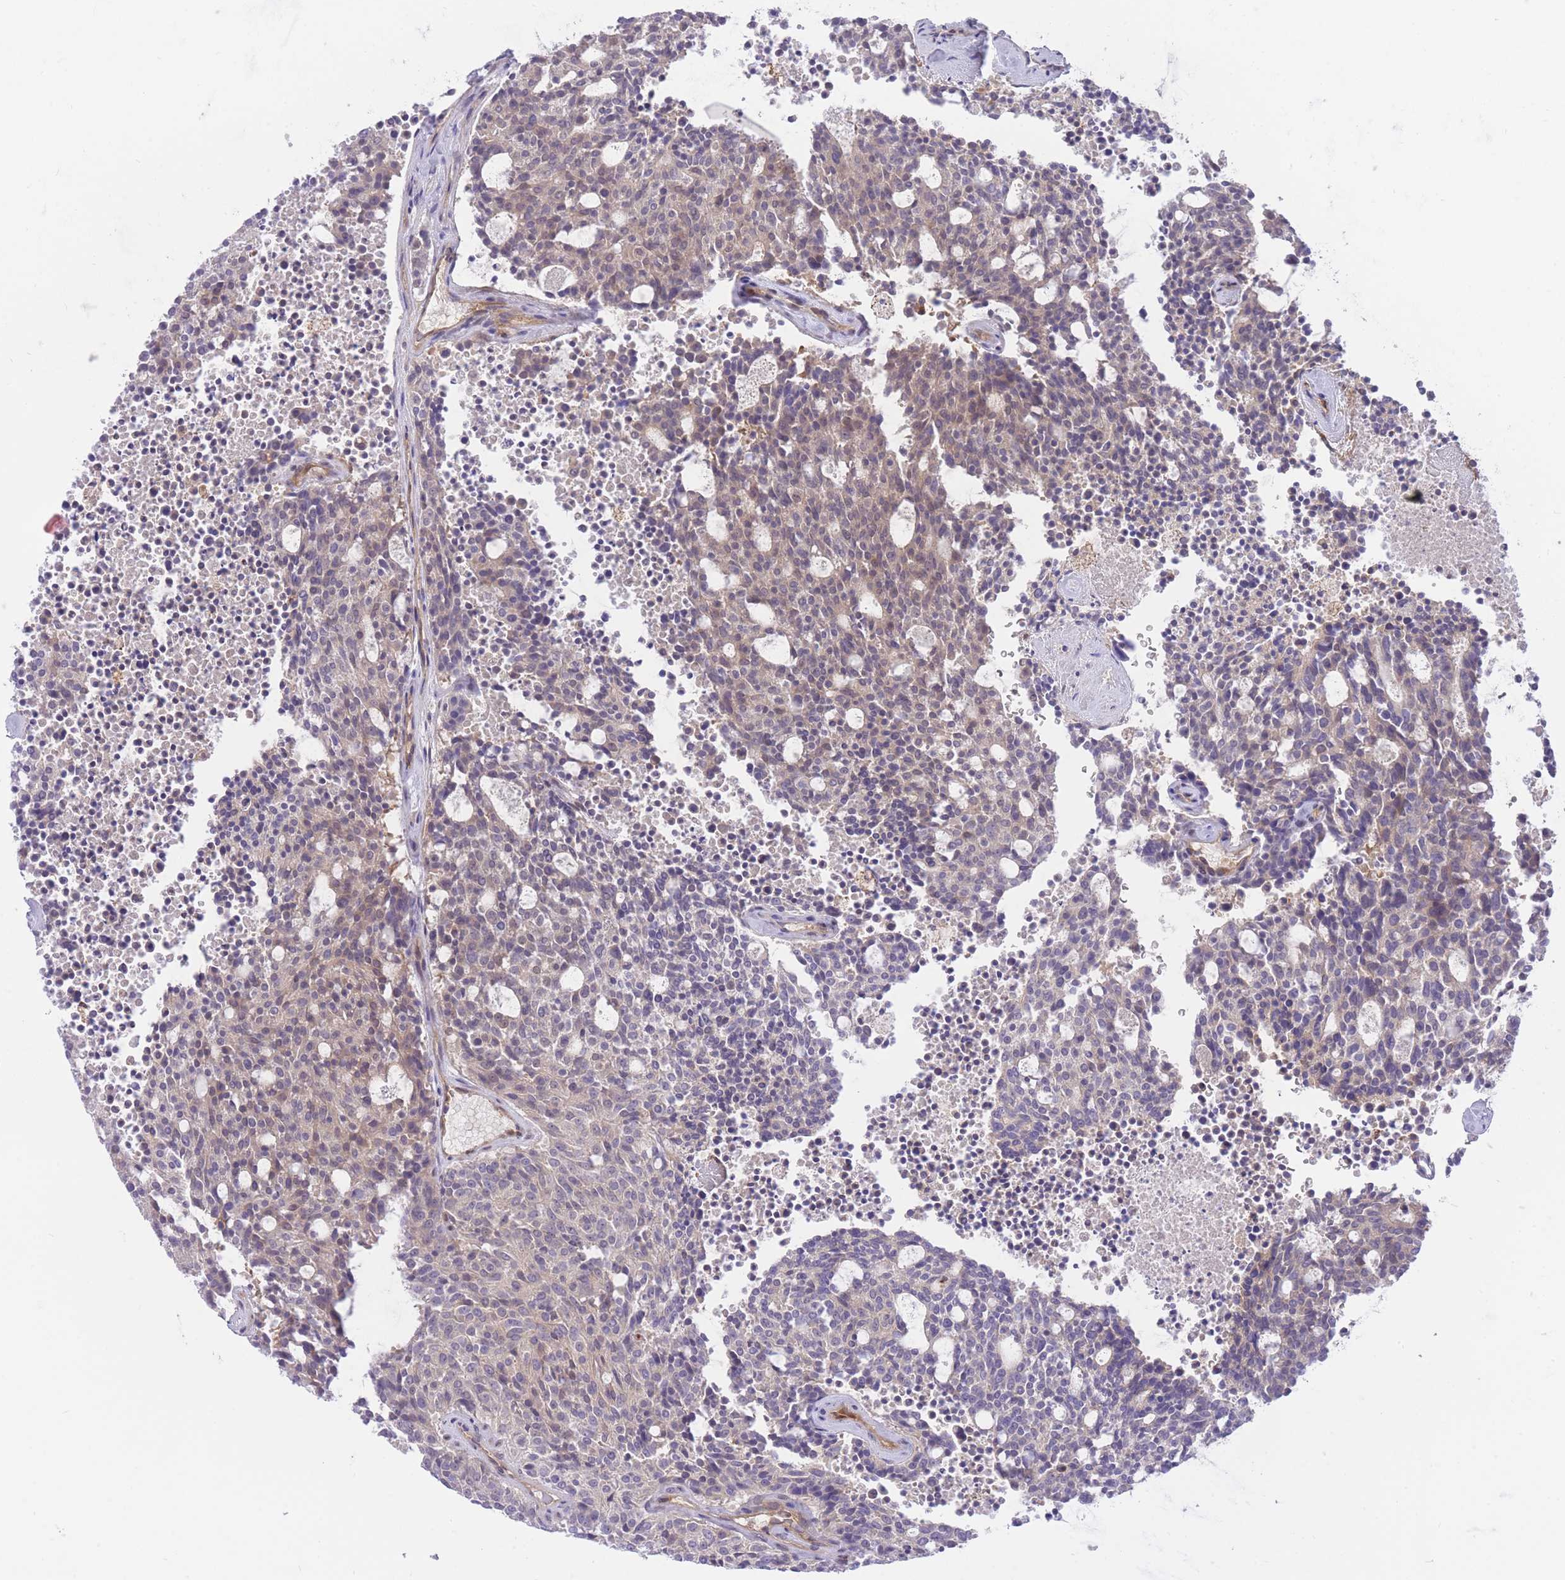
{"staining": {"intensity": "weak", "quantity": "<25%", "location": "cytoplasmic/membranous"}, "tissue": "carcinoid", "cell_type": "Tumor cells", "image_type": "cancer", "snomed": [{"axis": "morphology", "description": "Carcinoid, malignant, NOS"}, {"axis": "topography", "description": "Pancreas"}], "caption": "DAB immunohistochemical staining of human carcinoid (malignant) reveals no significant expression in tumor cells. The staining is performed using DAB (3,3'-diaminobenzidine) brown chromogen with nuclei counter-stained in using hematoxylin.", "gene": "PREP", "patient": {"sex": "female", "age": 54}}